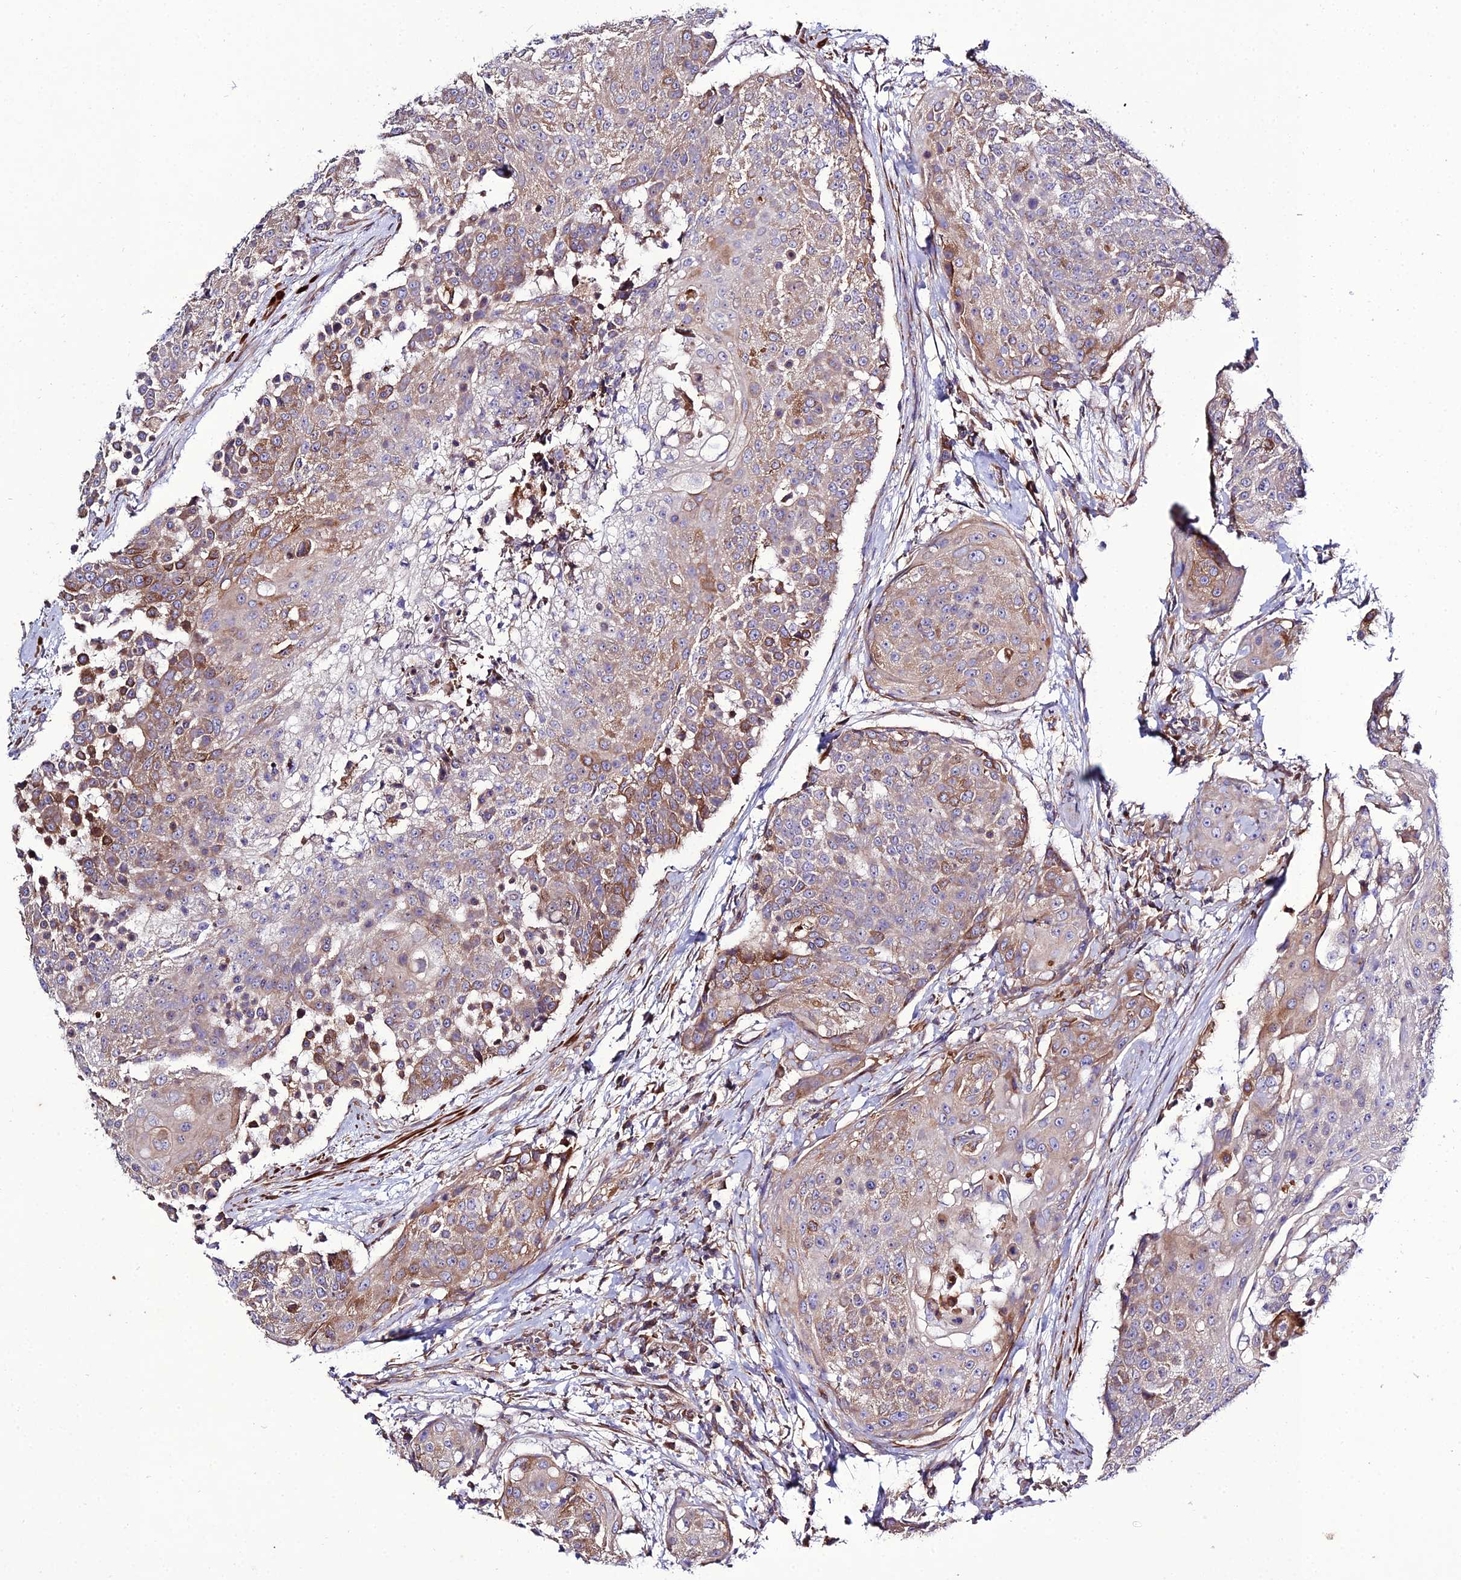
{"staining": {"intensity": "moderate", "quantity": "<25%", "location": "cytoplasmic/membranous"}, "tissue": "urothelial cancer", "cell_type": "Tumor cells", "image_type": "cancer", "snomed": [{"axis": "morphology", "description": "Urothelial carcinoma, High grade"}, {"axis": "topography", "description": "Urinary bladder"}], "caption": "Immunohistochemistry staining of urothelial cancer, which demonstrates low levels of moderate cytoplasmic/membranous positivity in about <25% of tumor cells indicating moderate cytoplasmic/membranous protein staining. The staining was performed using DAB (brown) for protein detection and nuclei were counterstained in hematoxylin (blue).", "gene": "ARL6IP1", "patient": {"sex": "female", "age": 63}}